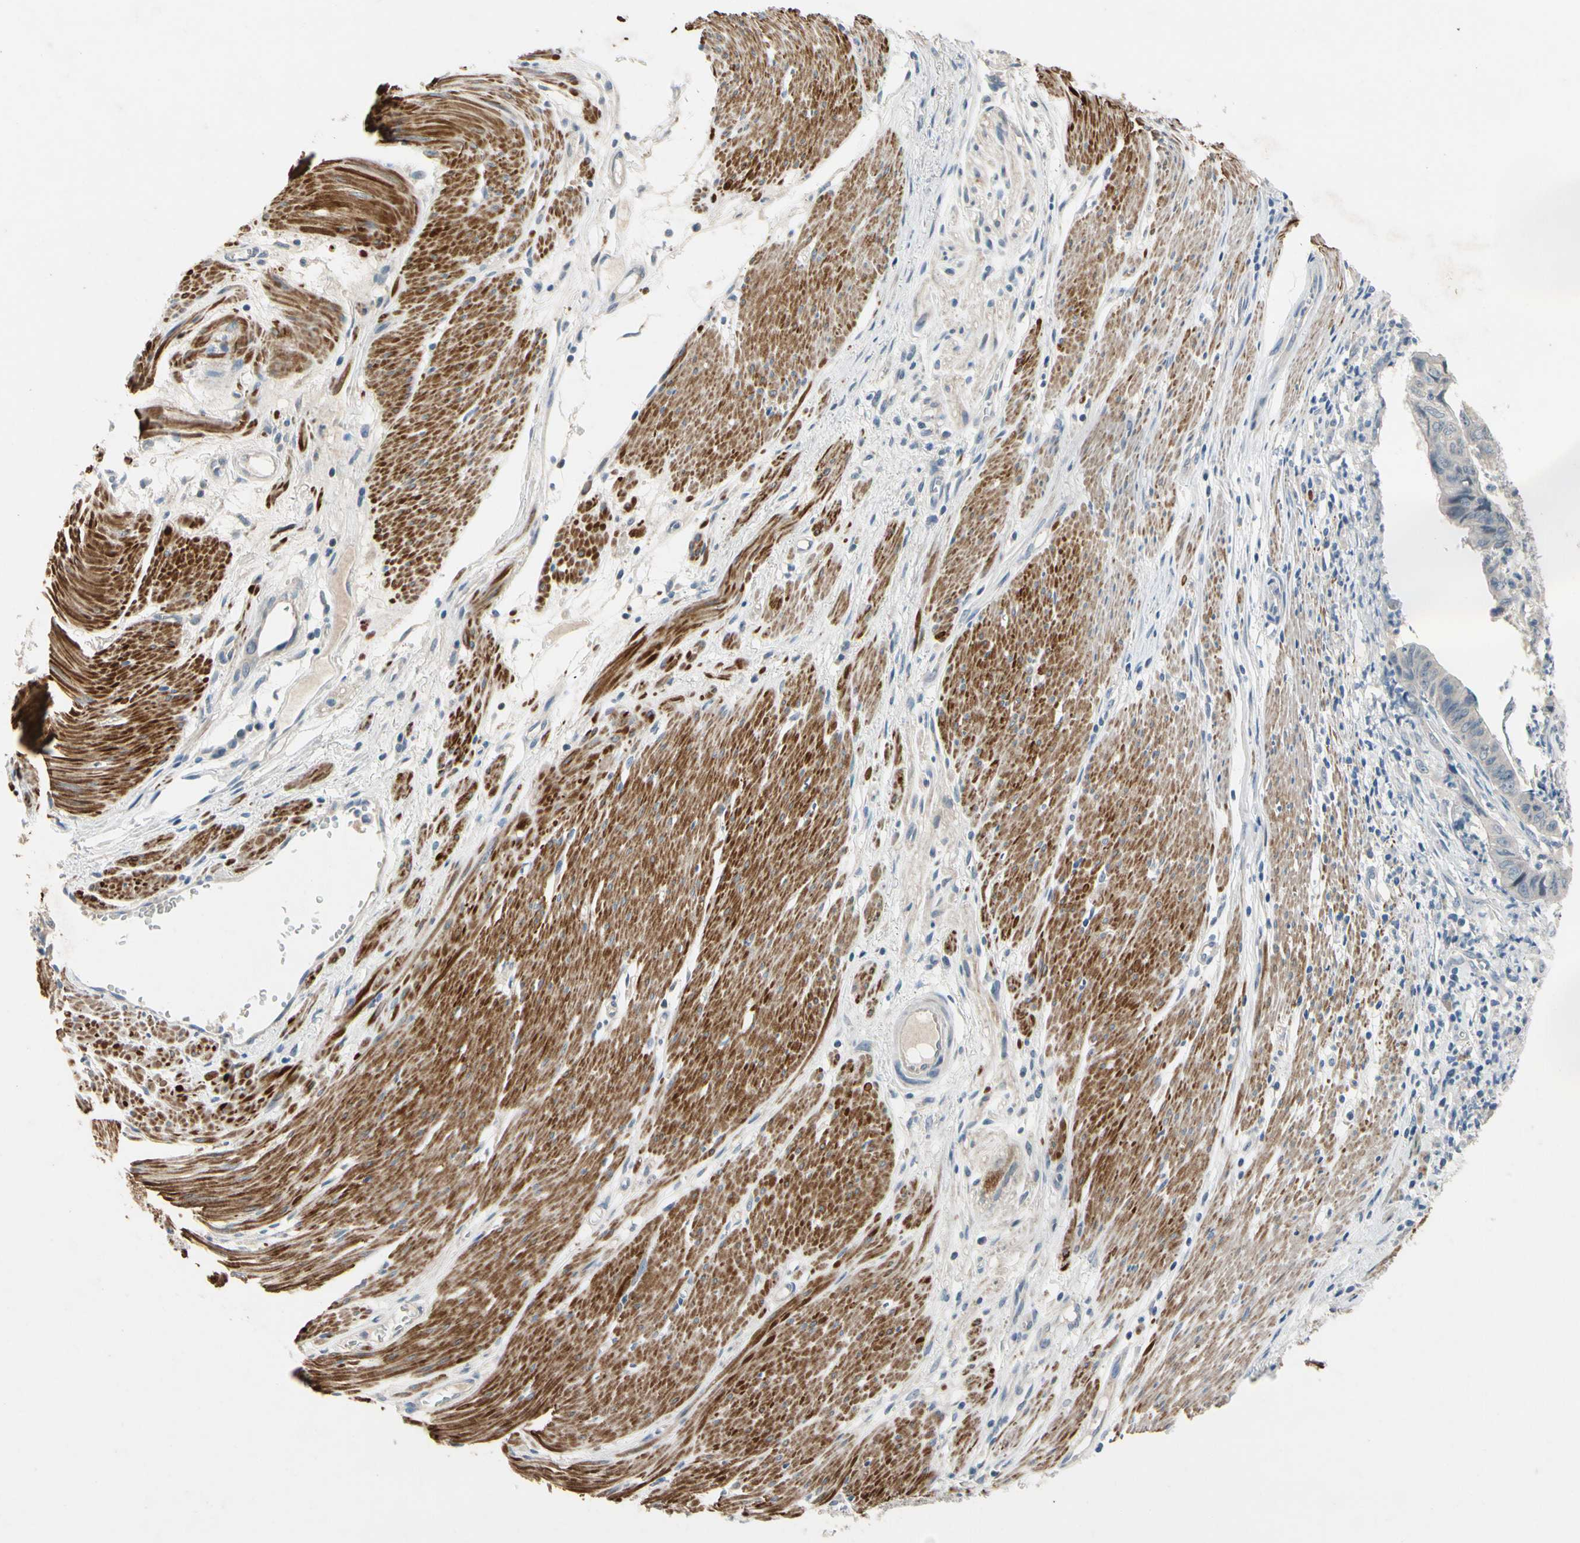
{"staining": {"intensity": "negative", "quantity": "none", "location": "none"}, "tissue": "stomach cancer", "cell_type": "Tumor cells", "image_type": "cancer", "snomed": [{"axis": "morphology", "description": "Adenocarcinoma, NOS"}, {"axis": "topography", "description": "Stomach, lower"}], "caption": "Immunohistochemistry image of neoplastic tissue: stomach cancer stained with DAB (3,3'-diaminobenzidine) demonstrates no significant protein staining in tumor cells.", "gene": "SLC27A6", "patient": {"sex": "male", "age": 77}}